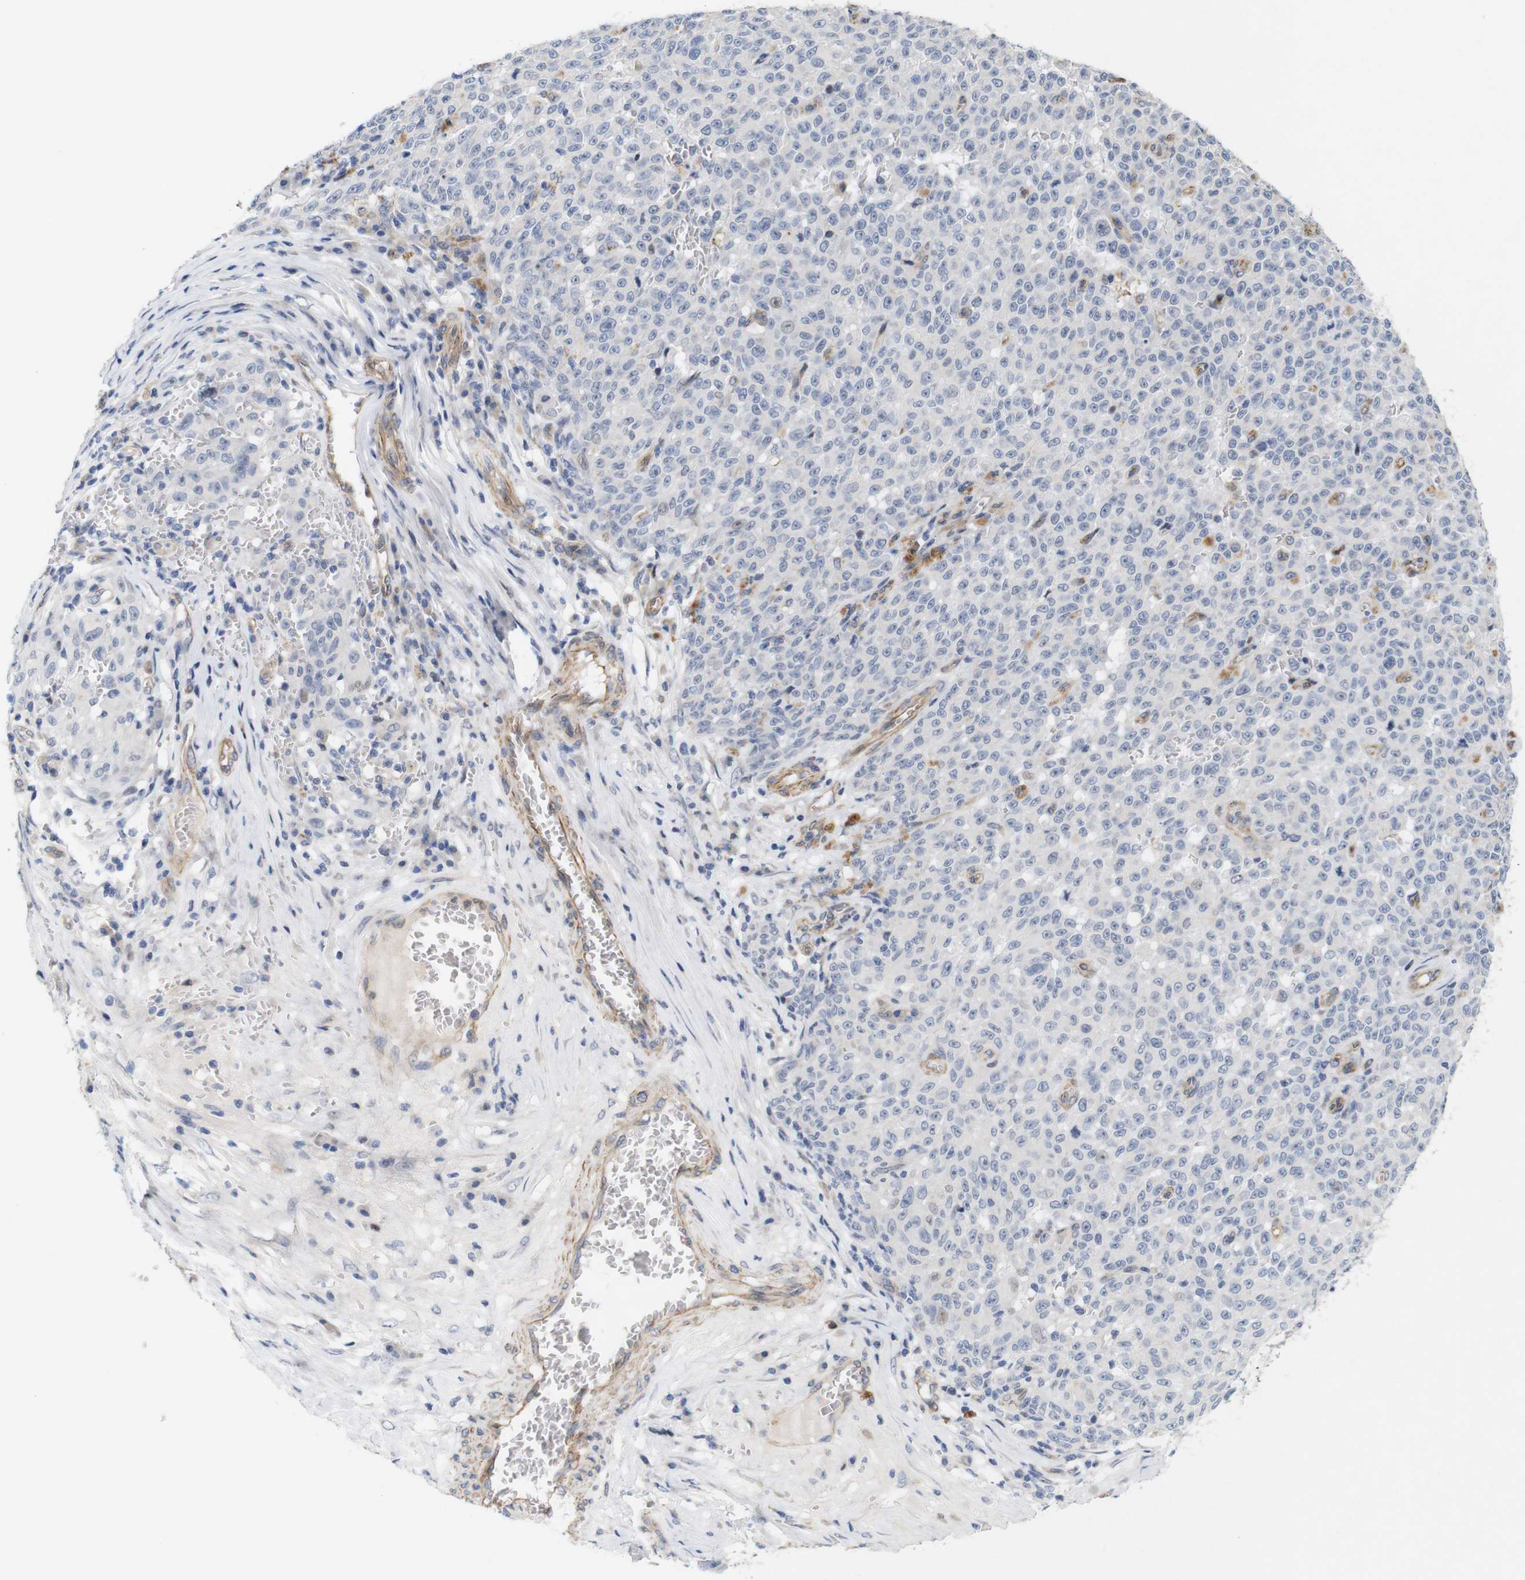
{"staining": {"intensity": "moderate", "quantity": "<25%", "location": "cytoplasmic/membranous"}, "tissue": "melanoma", "cell_type": "Tumor cells", "image_type": "cancer", "snomed": [{"axis": "morphology", "description": "Malignant melanoma, NOS"}, {"axis": "topography", "description": "Skin"}], "caption": "Protein expression analysis of melanoma displays moderate cytoplasmic/membranous staining in approximately <25% of tumor cells.", "gene": "CYB561", "patient": {"sex": "female", "age": 82}}